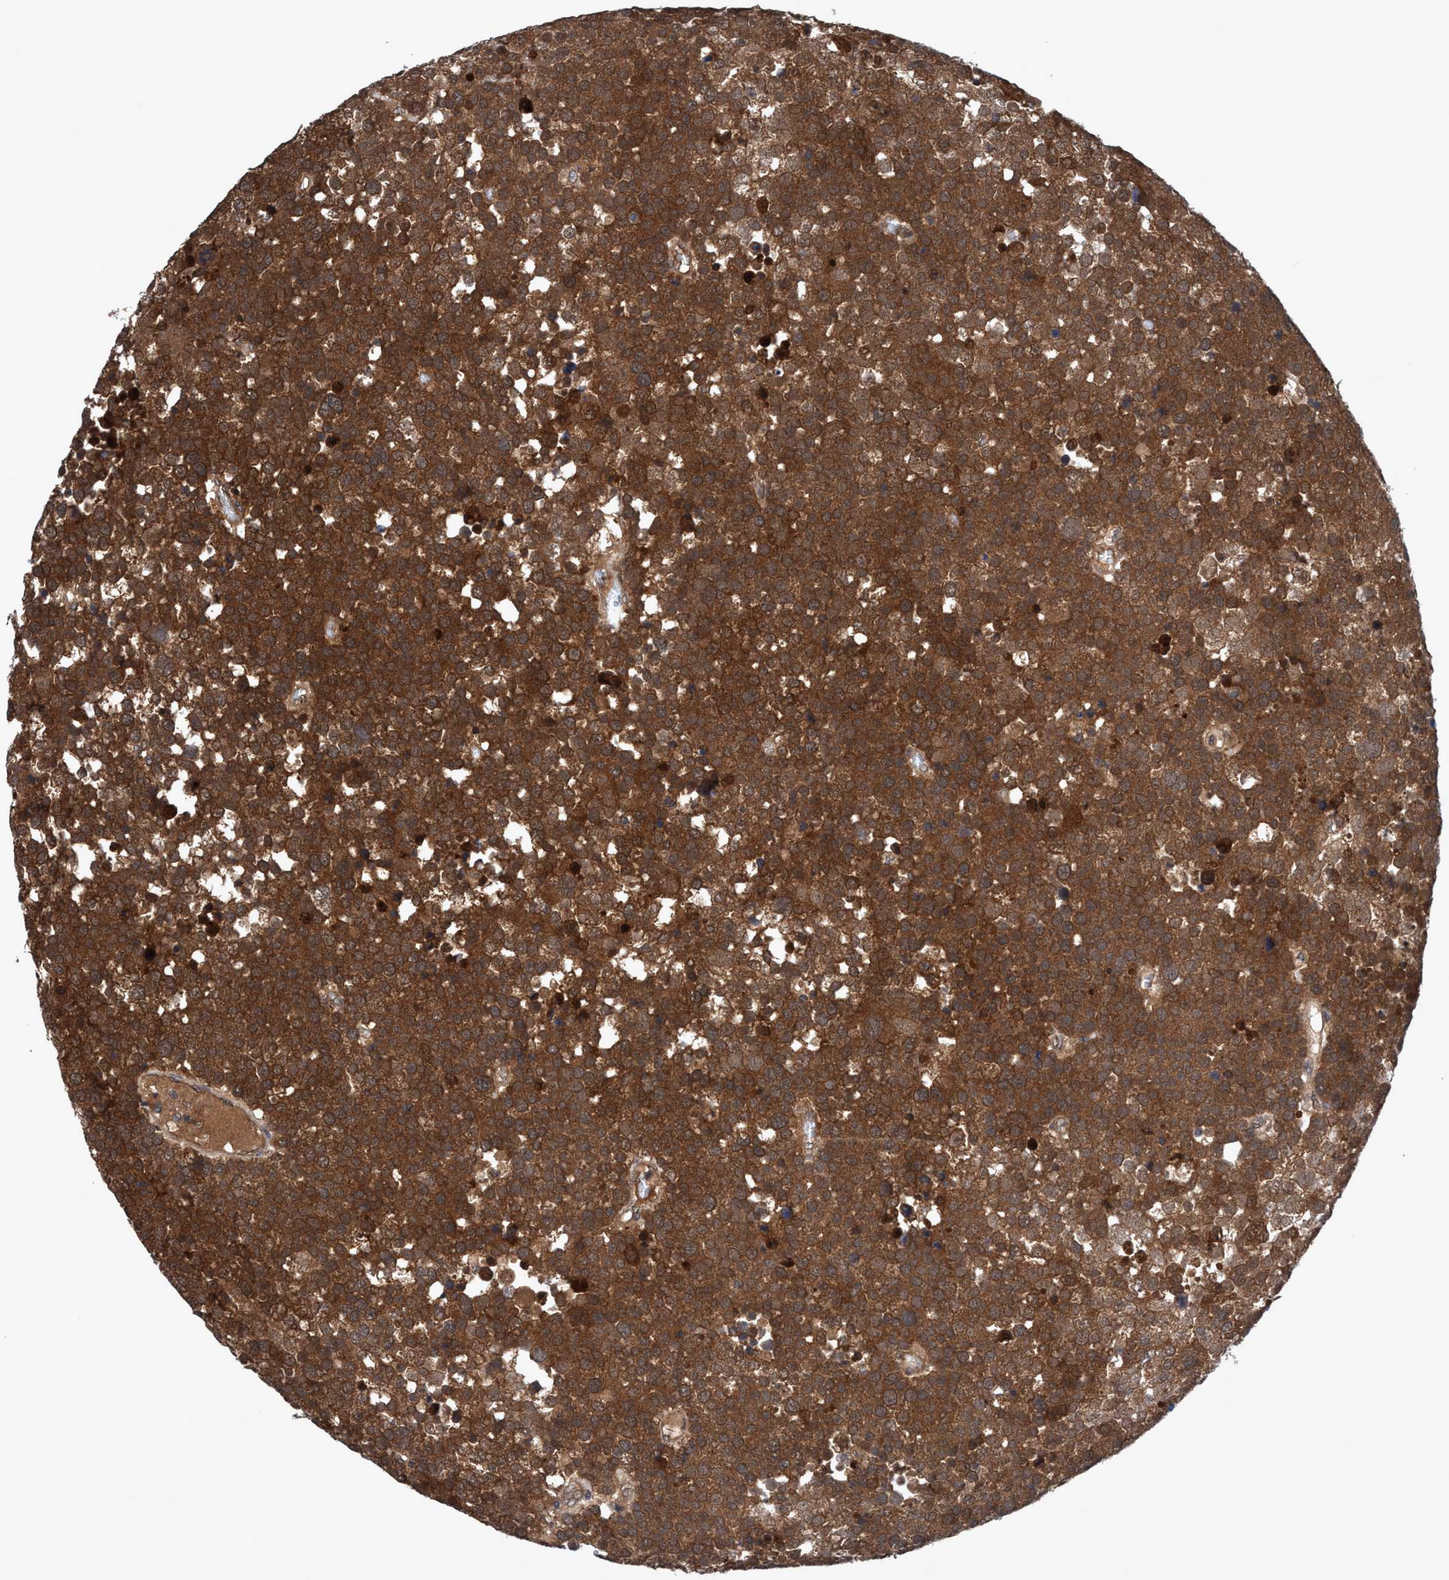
{"staining": {"intensity": "strong", "quantity": ">75%", "location": "cytoplasmic/membranous"}, "tissue": "testis cancer", "cell_type": "Tumor cells", "image_type": "cancer", "snomed": [{"axis": "morphology", "description": "Seminoma, NOS"}, {"axis": "topography", "description": "Testis"}], "caption": "This histopathology image displays IHC staining of human testis cancer, with high strong cytoplasmic/membranous positivity in about >75% of tumor cells.", "gene": "GLOD4", "patient": {"sex": "male", "age": 71}}